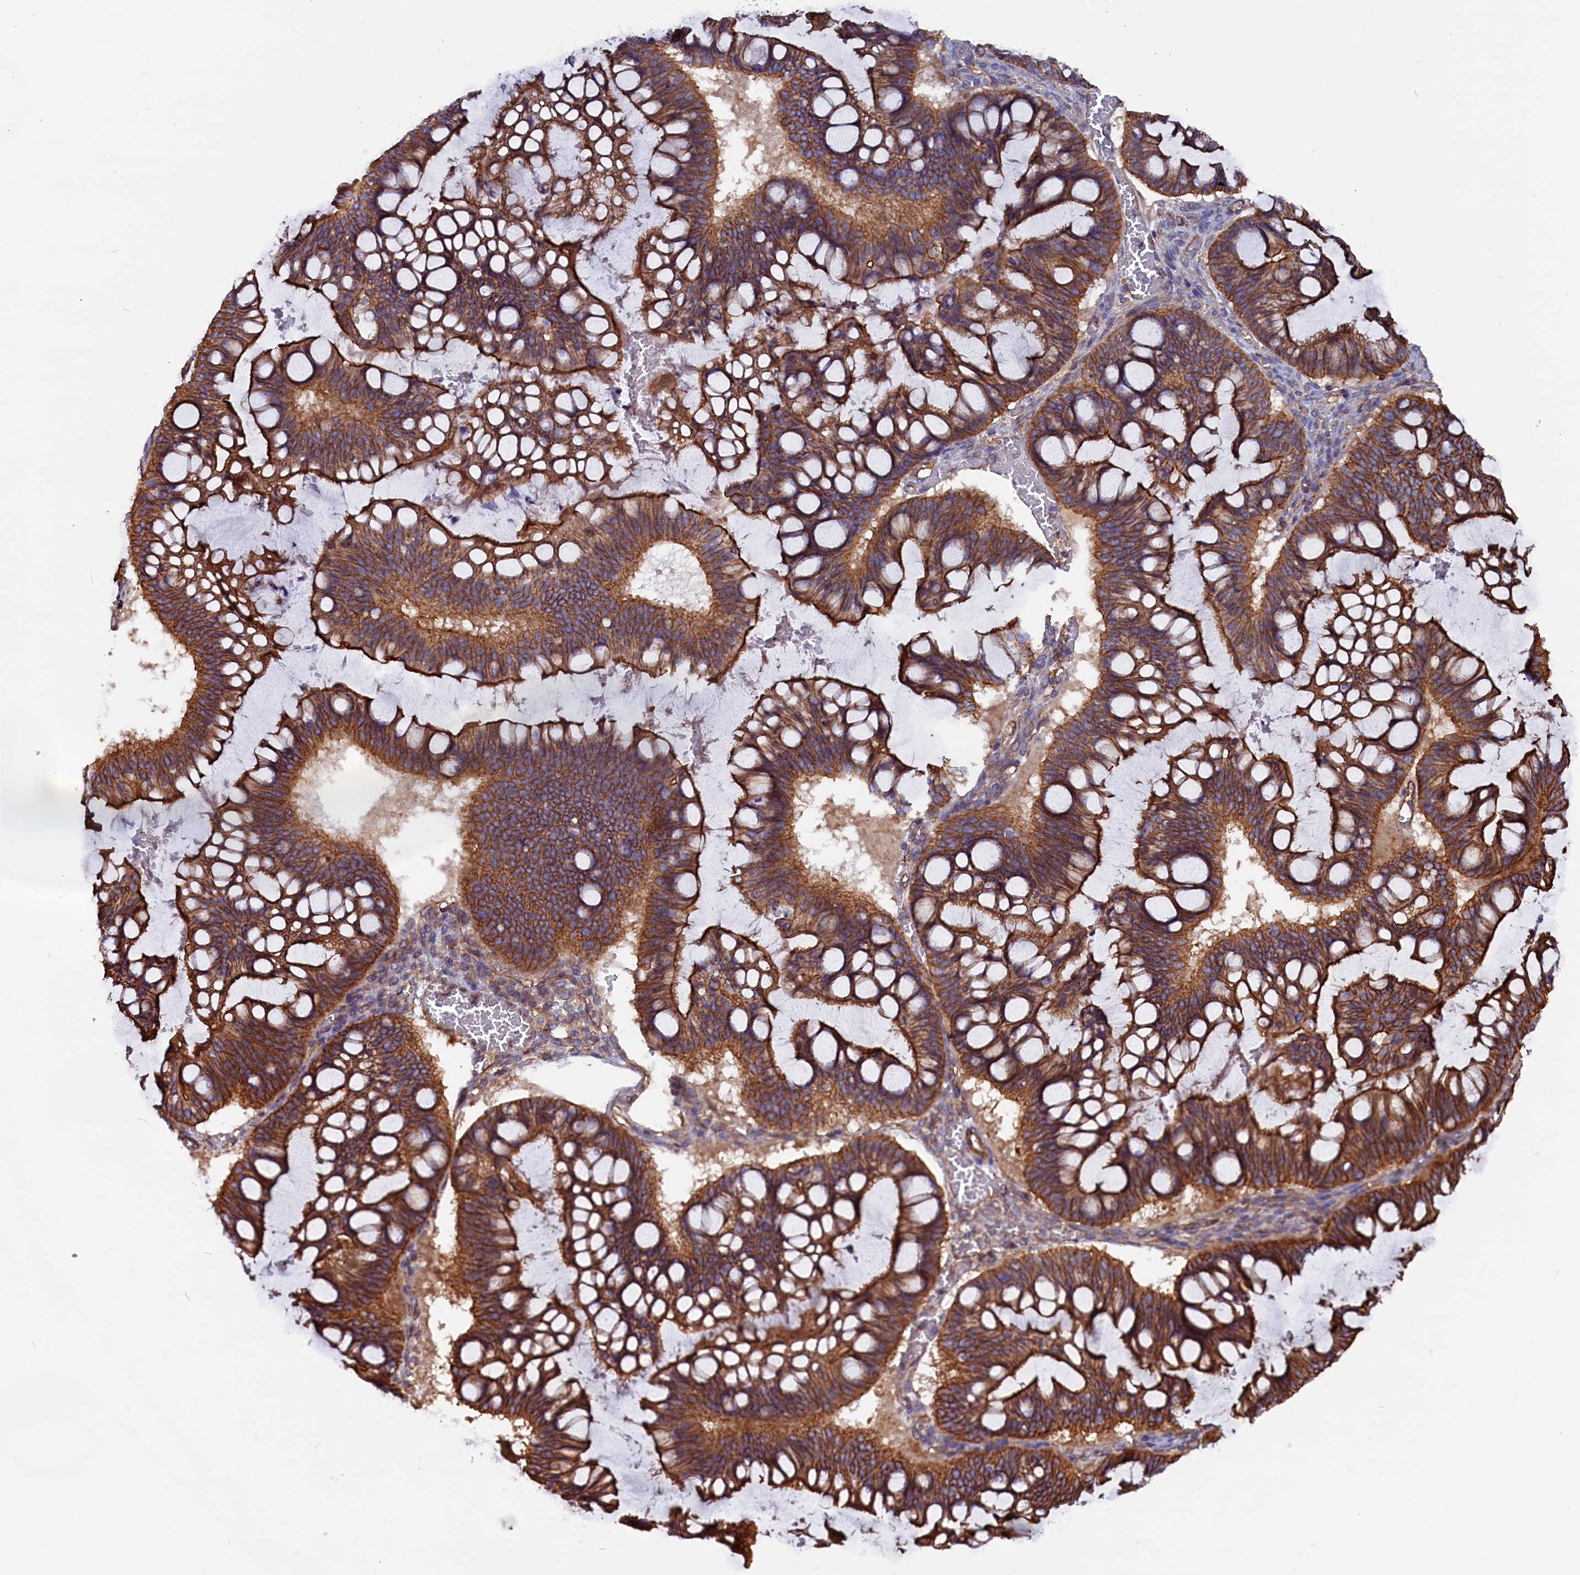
{"staining": {"intensity": "moderate", "quantity": ">75%", "location": "cytoplasmic/membranous"}, "tissue": "ovarian cancer", "cell_type": "Tumor cells", "image_type": "cancer", "snomed": [{"axis": "morphology", "description": "Cystadenocarcinoma, mucinous, NOS"}, {"axis": "topography", "description": "Ovary"}], "caption": "An immunohistochemistry (IHC) image of neoplastic tissue is shown. Protein staining in brown shows moderate cytoplasmic/membranous positivity in ovarian cancer (mucinous cystadenocarcinoma) within tumor cells. (Brightfield microscopy of DAB IHC at high magnification).", "gene": "ZNF749", "patient": {"sex": "female", "age": 73}}